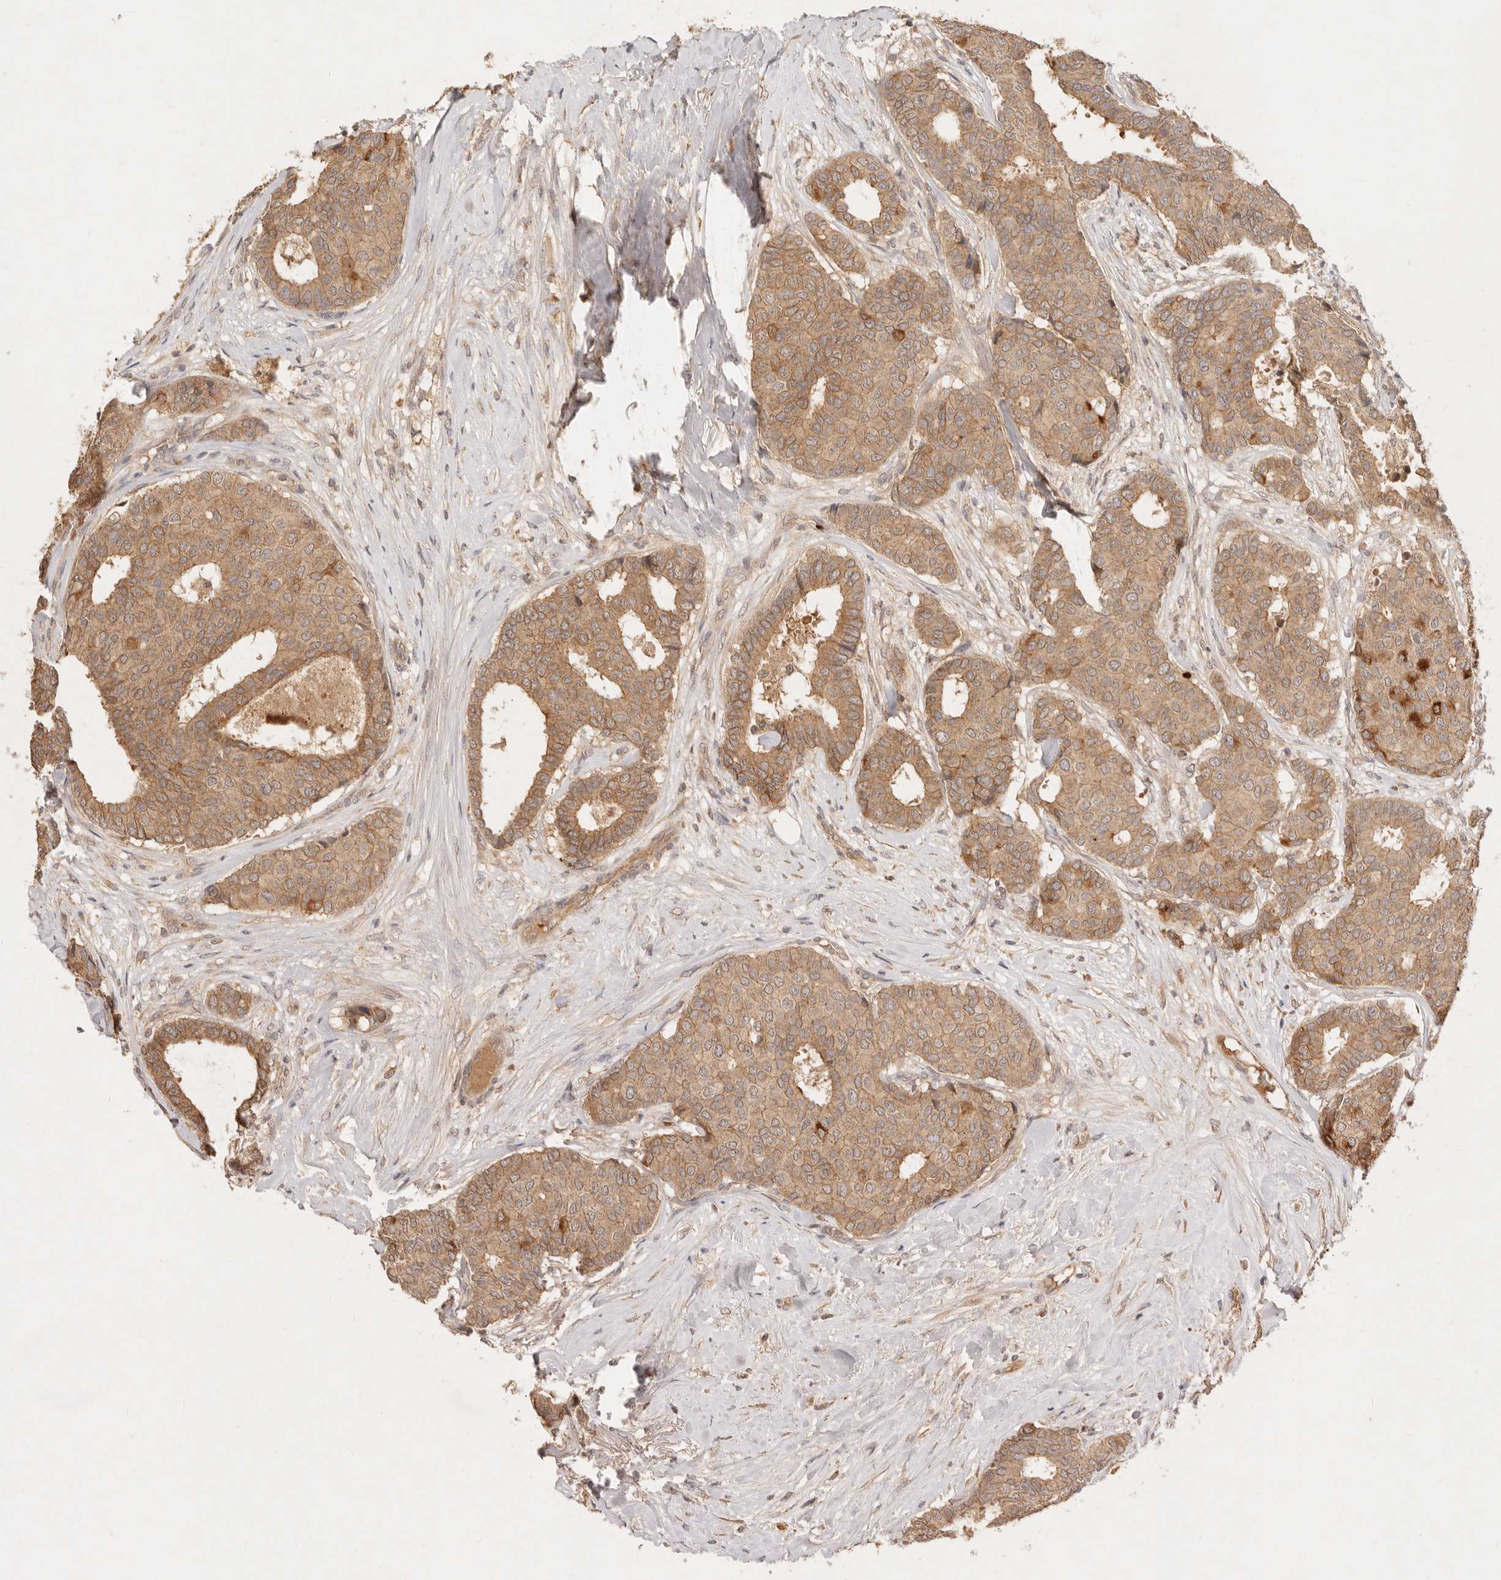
{"staining": {"intensity": "moderate", "quantity": ">75%", "location": "cytoplasmic/membranous"}, "tissue": "breast cancer", "cell_type": "Tumor cells", "image_type": "cancer", "snomed": [{"axis": "morphology", "description": "Duct carcinoma"}, {"axis": "topography", "description": "Breast"}], "caption": "Breast infiltrating ductal carcinoma stained for a protein demonstrates moderate cytoplasmic/membranous positivity in tumor cells.", "gene": "FREM2", "patient": {"sex": "female", "age": 75}}